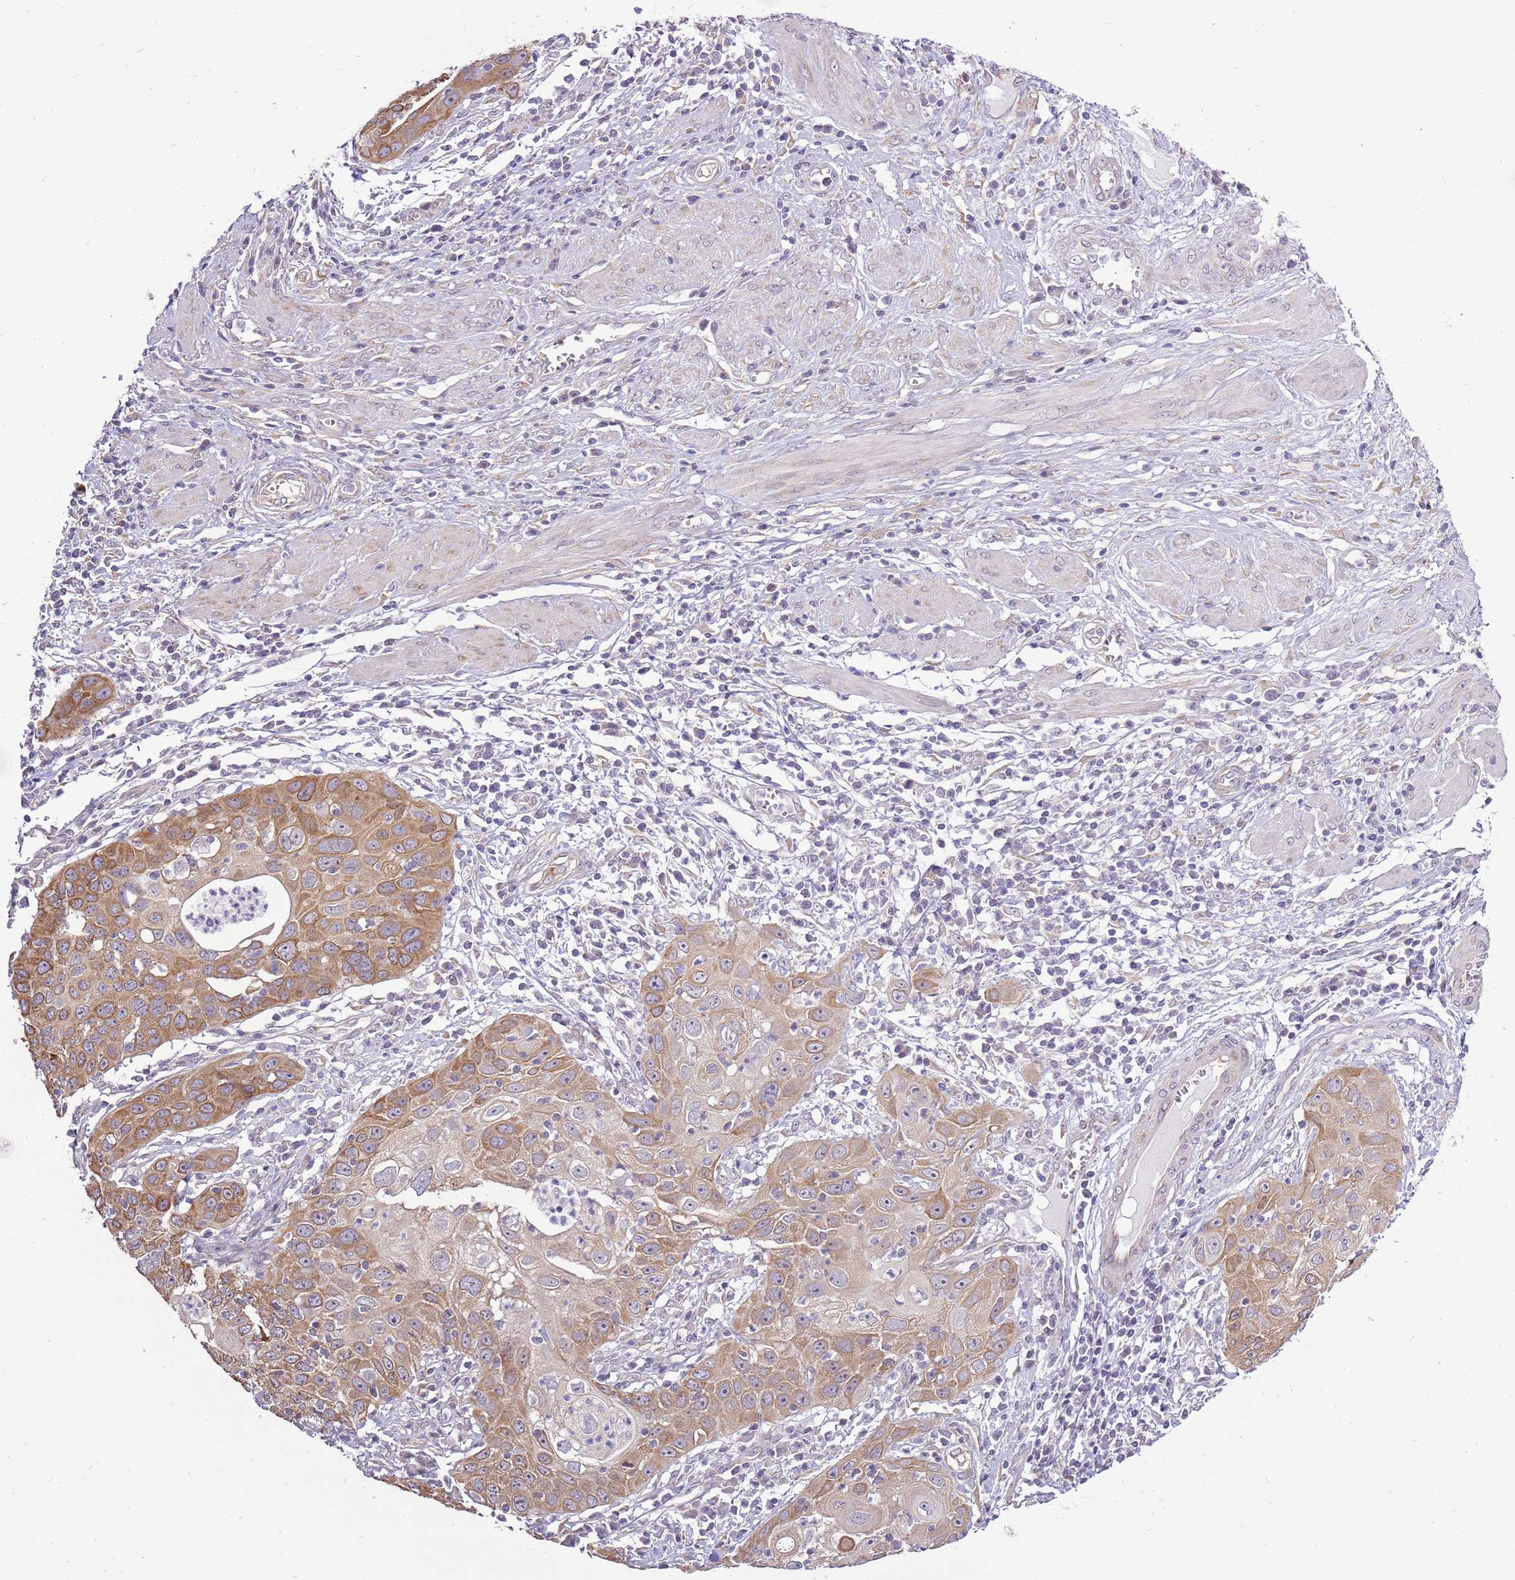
{"staining": {"intensity": "moderate", "quantity": ">75%", "location": "cytoplasmic/membranous"}, "tissue": "cervical cancer", "cell_type": "Tumor cells", "image_type": "cancer", "snomed": [{"axis": "morphology", "description": "Squamous cell carcinoma, NOS"}, {"axis": "topography", "description": "Cervix"}], "caption": "A micrograph showing moderate cytoplasmic/membranous staining in about >75% of tumor cells in cervical squamous cell carcinoma, as visualized by brown immunohistochemical staining.", "gene": "UGGT2", "patient": {"sex": "female", "age": 36}}